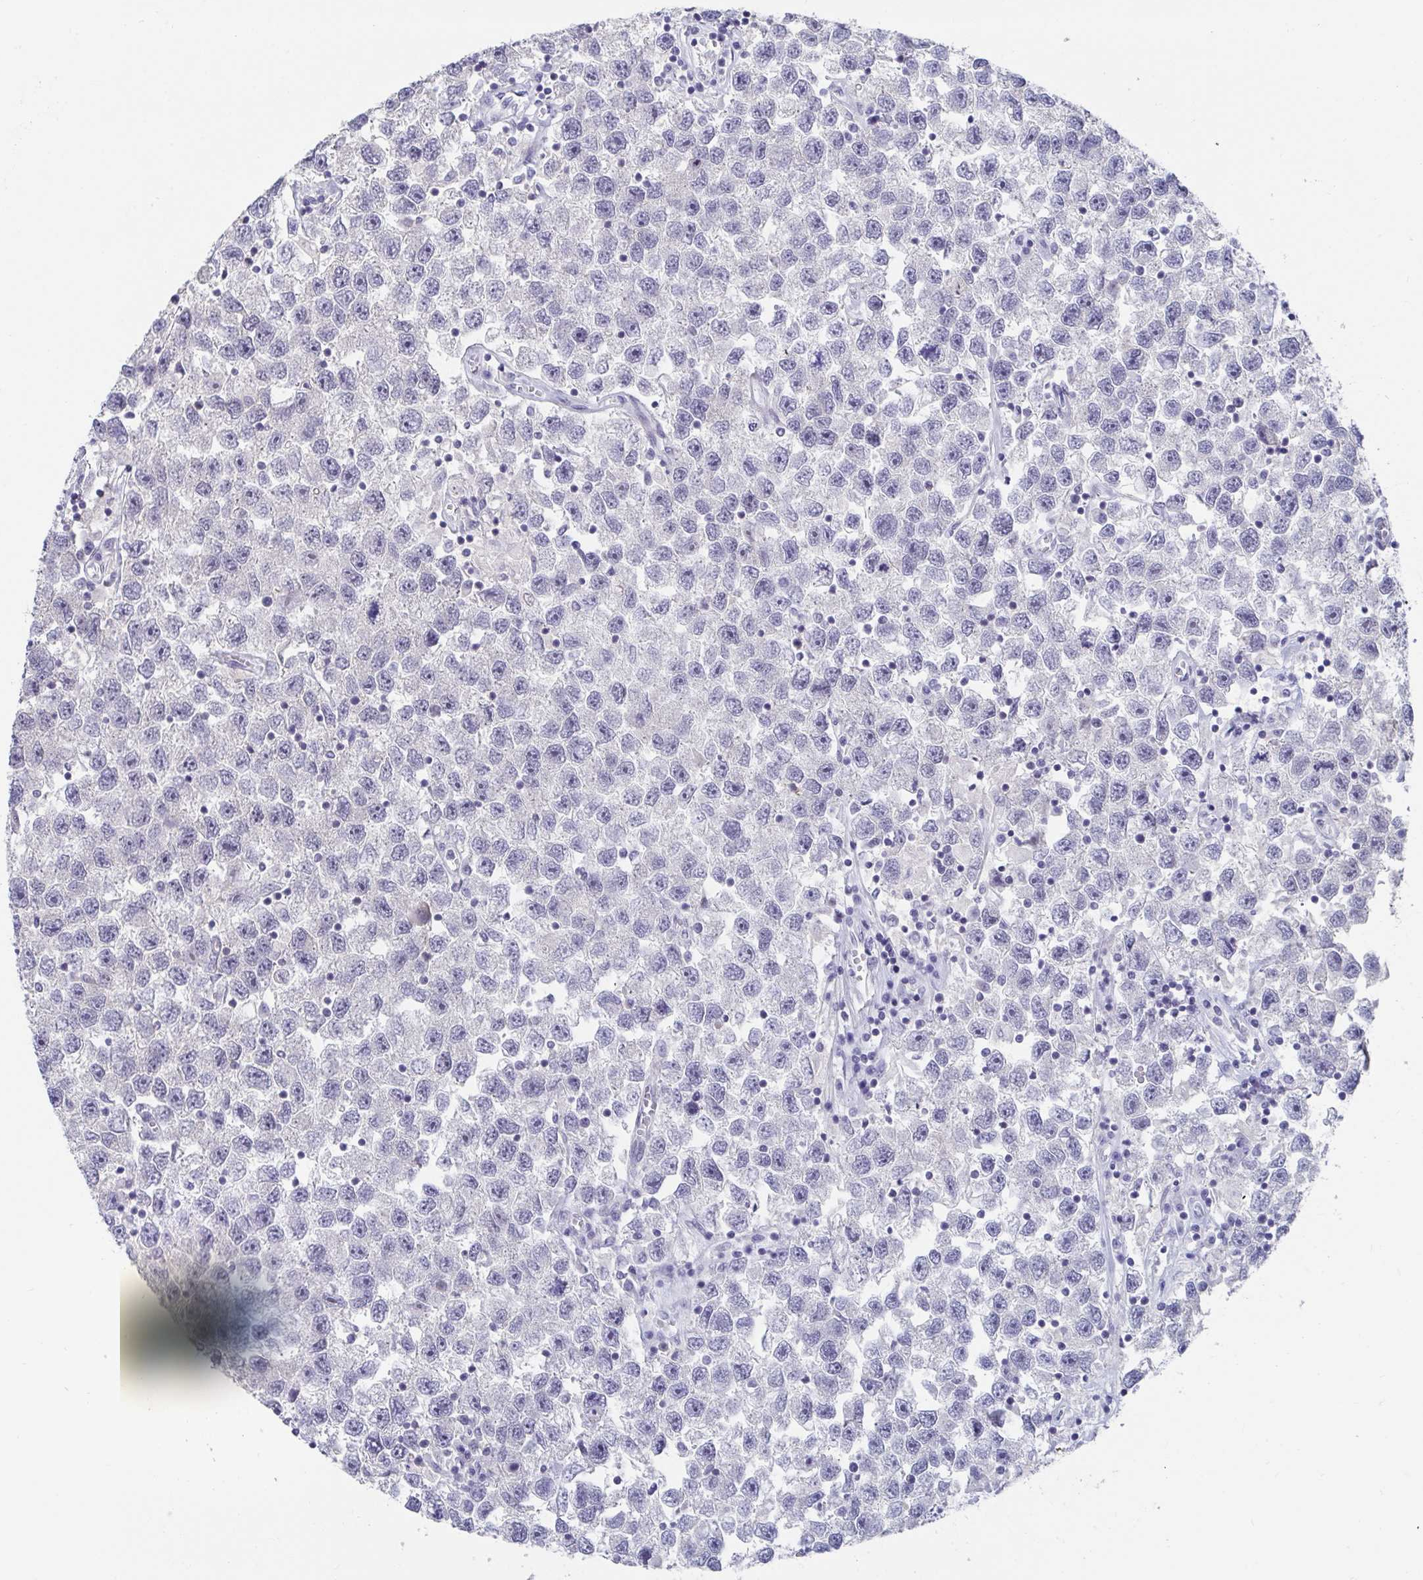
{"staining": {"intensity": "negative", "quantity": "none", "location": "none"}, "tissue": "testis cancer", "cell_type": "Tumor cells", "image_type": "cancer", "snomed": [{"axis": "morphology", "description": "Seminoma, NOS"}, {"axis": "topography", "description": "Testis"}], "caption": "Tumor cells are negative for protein expression in human testis cancer (seminoma).", "gene": "FAM156B", "patient": {"sex": "male", "age": 26}}